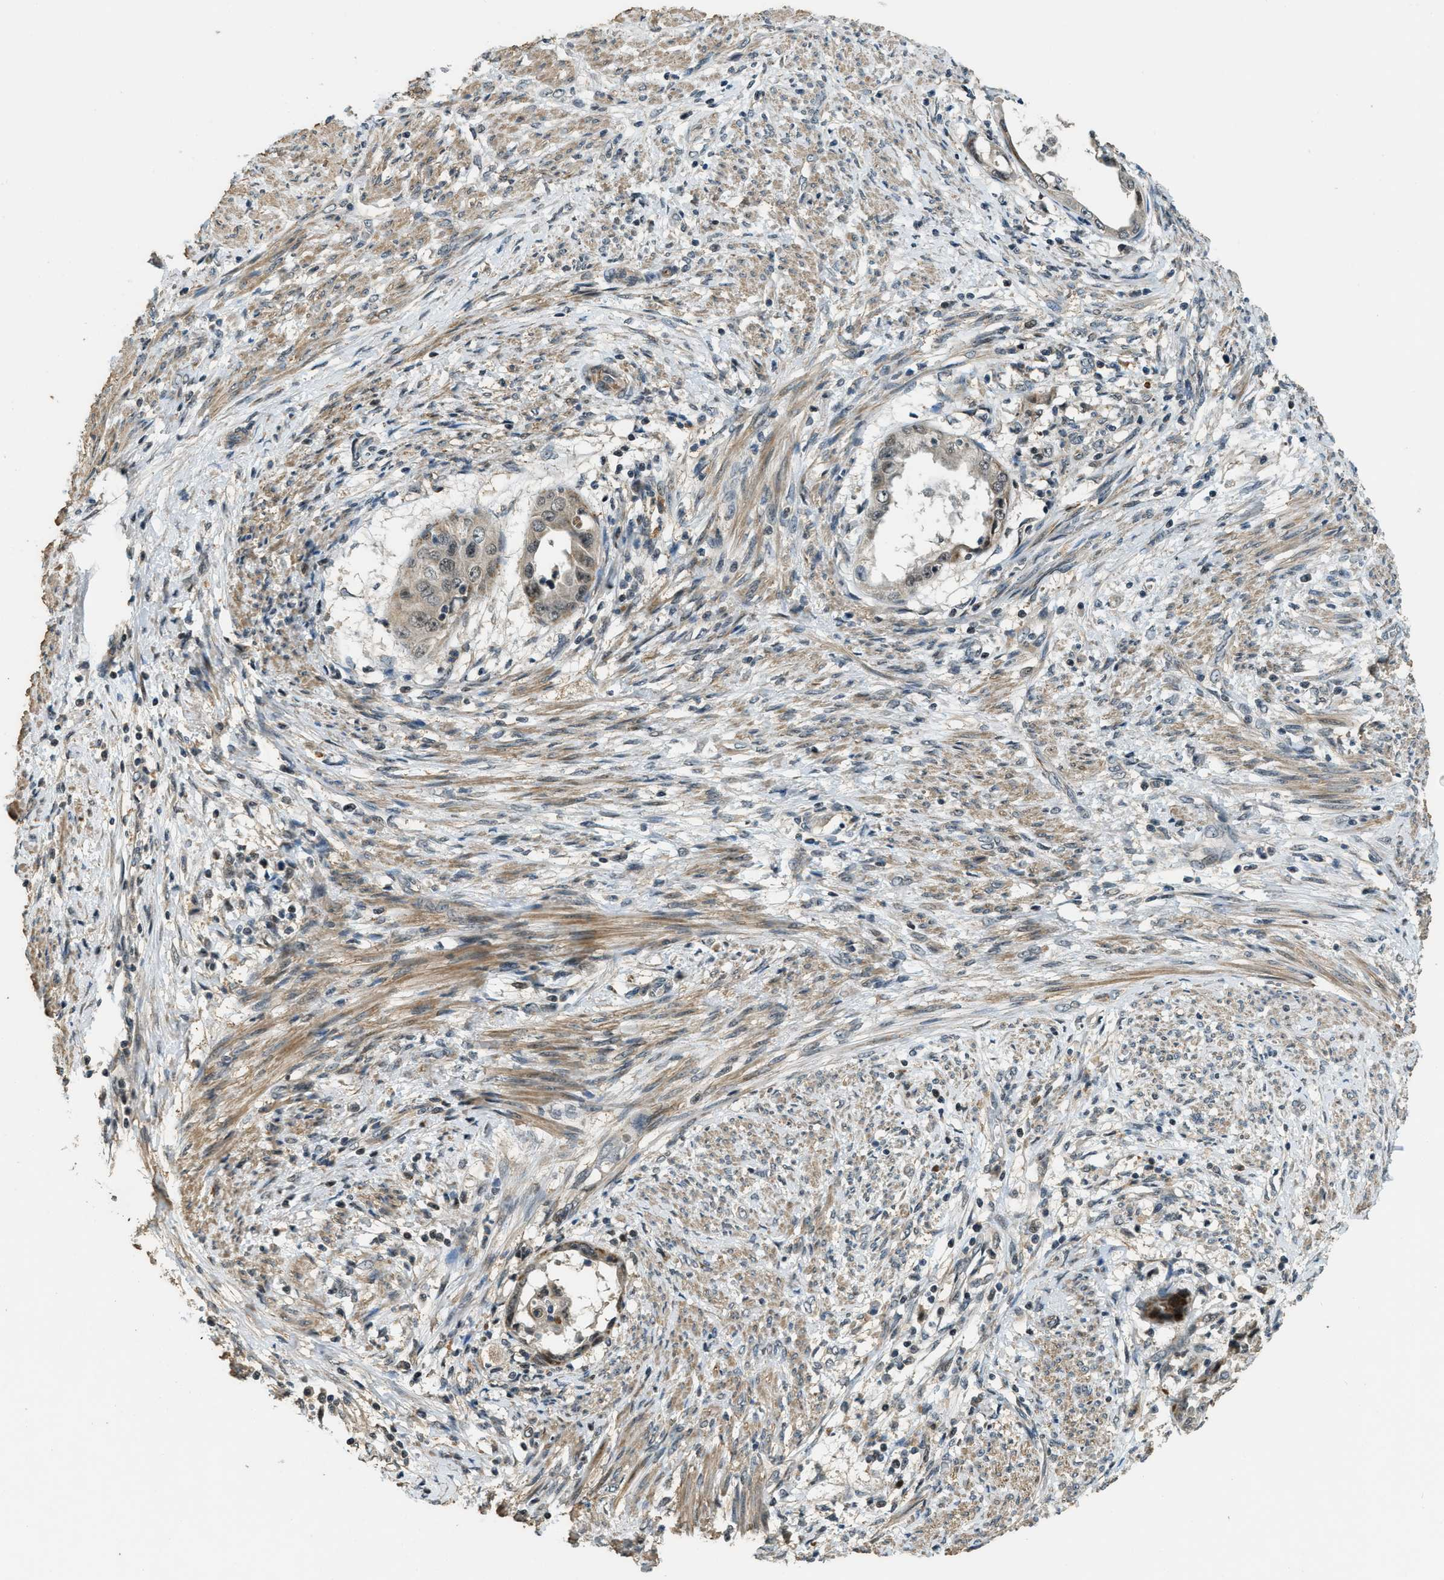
{"staining": {"intensity": "weak", "quantity": ">75%", "location": "cytoplasmic/membranous,nuclear"}, "tissue": "endometrial cancer", "cell_type": "Tumor cells", "image_type": "cancer", "snomed": [{"axis": "morphology", "description": "Adenocarcinoma, NOS"}, {"axis": "topography", "description": "Endometrium"}], "caption": "IHC photomicrograph of neoplastic tissue: human endometrial cancer stained using immunohistochemistry (IHC) displays low levels of weak protein expression localized specifically in the cytoplasmic/membranous and nuclear of tumor cells, appearing as a cytoplasmic/membranous and nuclear brown color.", "gene": "MED21", "patient": {"sex": "female", "age": 85}}